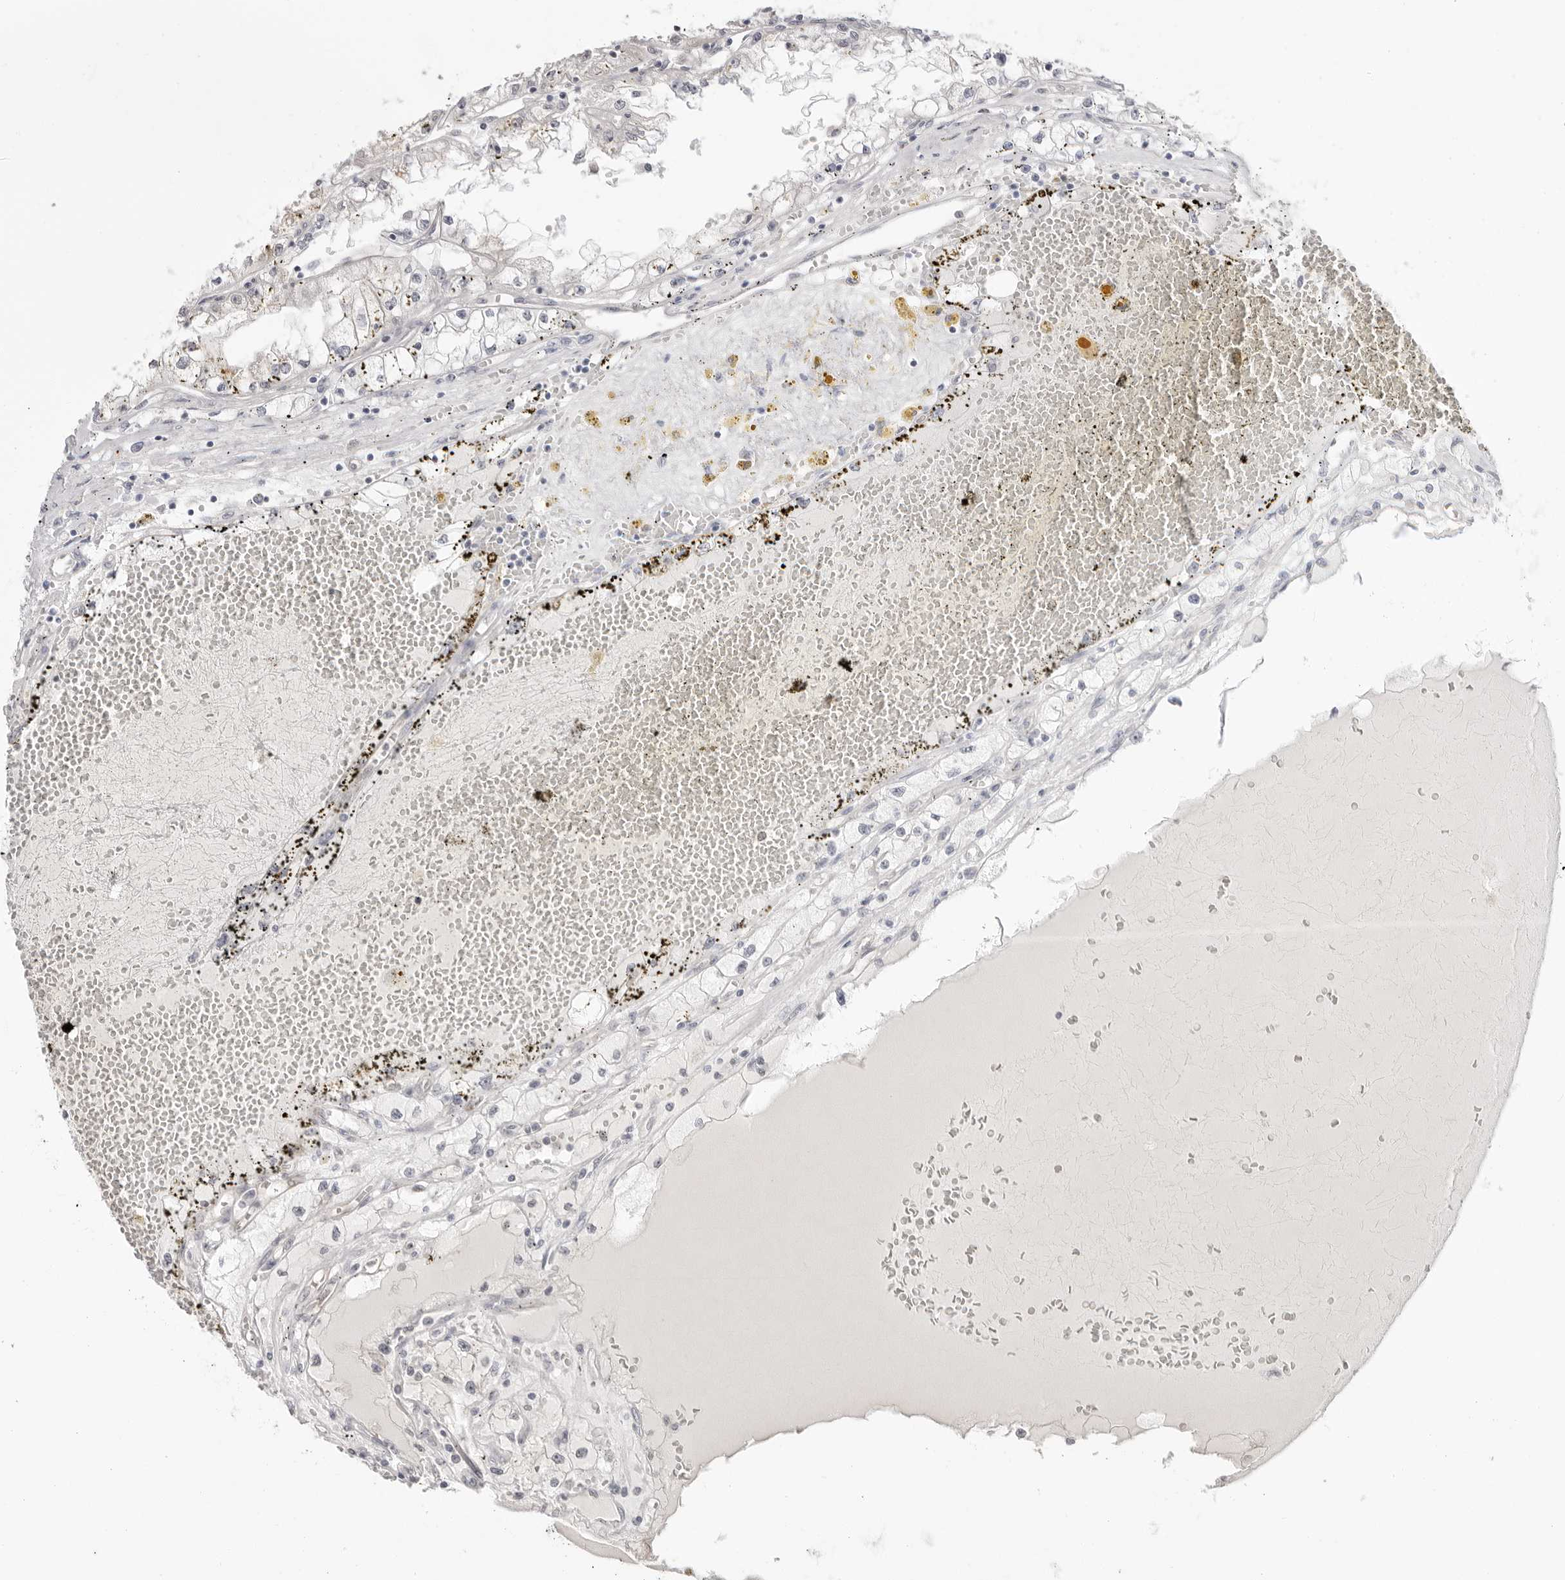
{"staining": {"intensity": "negative", "quantity": "none", "location": "none"}, "tissue": "renal cancer", "cell_type": "Tumor cells", "image_type": "cancer", "snomed": [{"axis": "morphology", "description": "Adenocarcinoma, NOS"}, {"axis": "topography", "description": "Kidney"}], "caption": "Adenocarcinoma (renal) stained for a protein using immunohistochemistry (IHC) exhibits no expression tumor cells.", "gene": "TRAPPC3", "patient": {"sex": "male", "age": 56}}